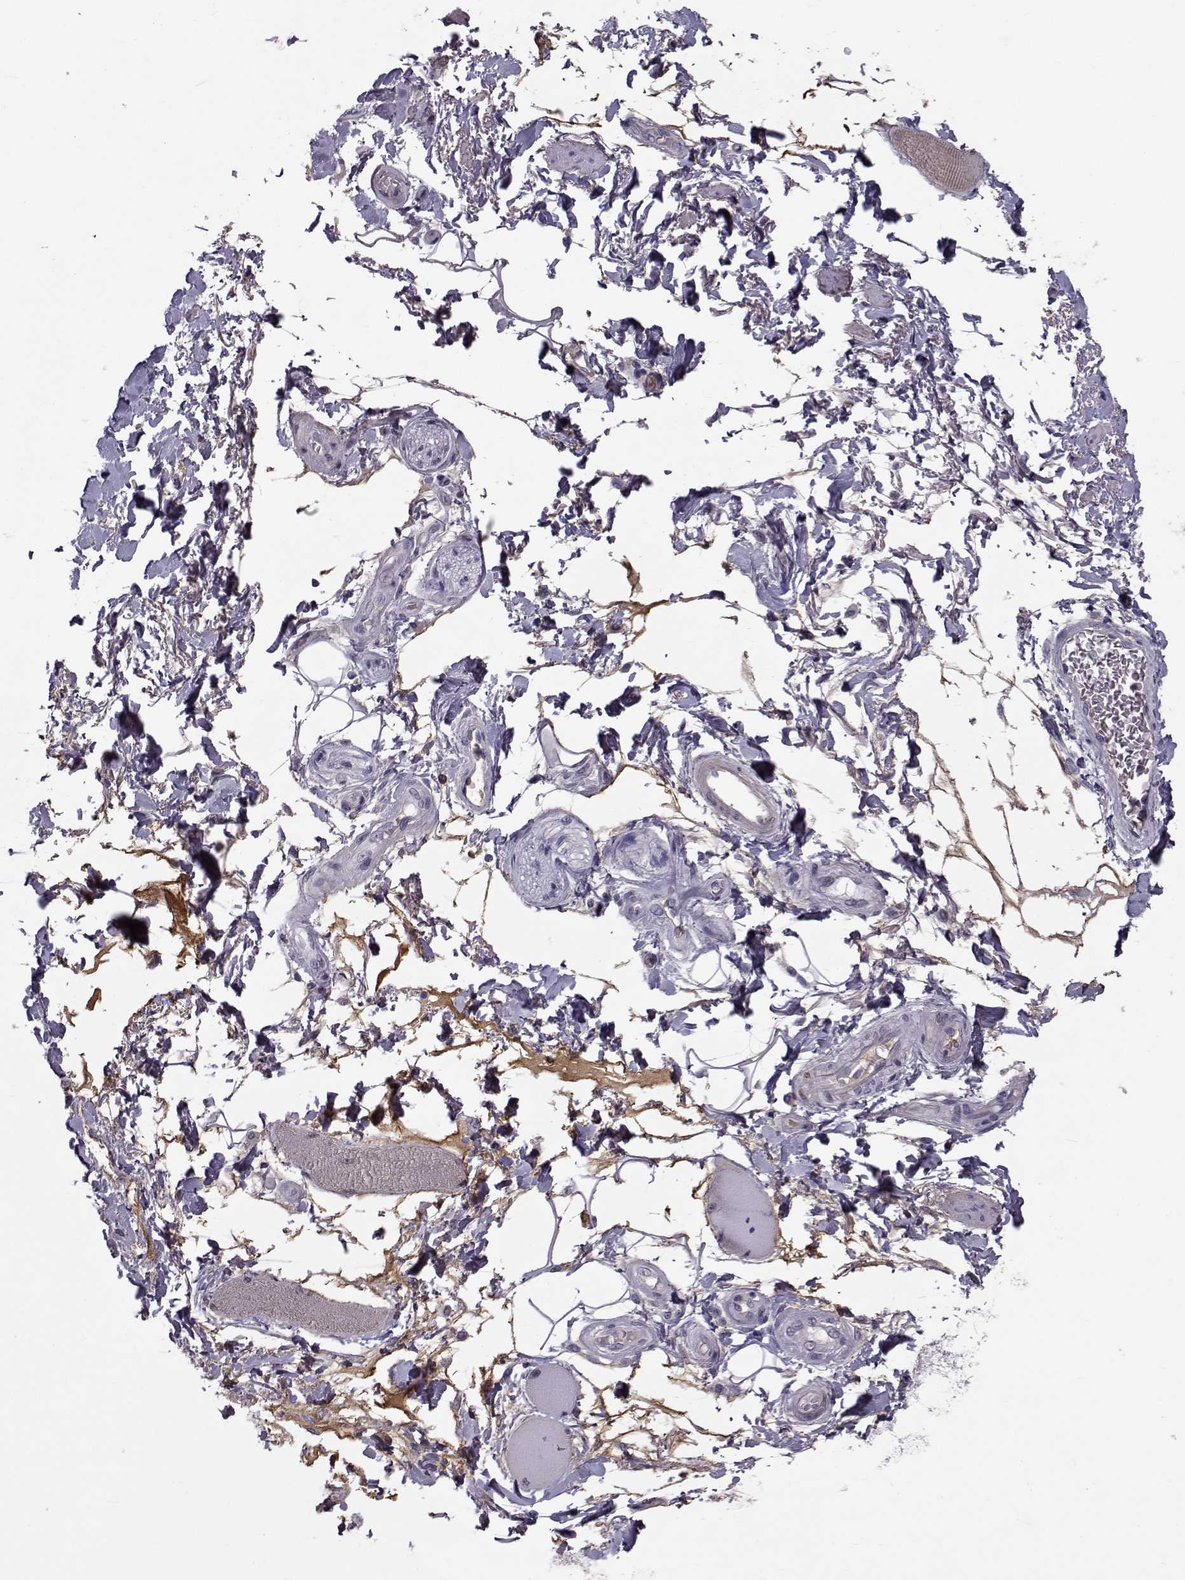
{"staining": {"intensity": "negative", "quantity": "none", "location": "none"}, "tissue": "adipose tissue", "cell_type": "Adipocytes", "image_type": "normal", "snomed": [{"axis": "morphology", "description": "Normal tissue, NOS"}, {"axis": "topography", "description": "Skeletal muscle"}, {"axis": "topography", "description": "Anal"}, {"axis": "topography", "description": "Peripheral nerve tissue"}], "caption": "This is a photomicrograph of immunohistochemistry (IHC) staining of unremarkable adipose tissue, which shows no staining in adipocytes.", "gene": "TNFRSF11B", "patient": {"sex": "male", "age": 53}}